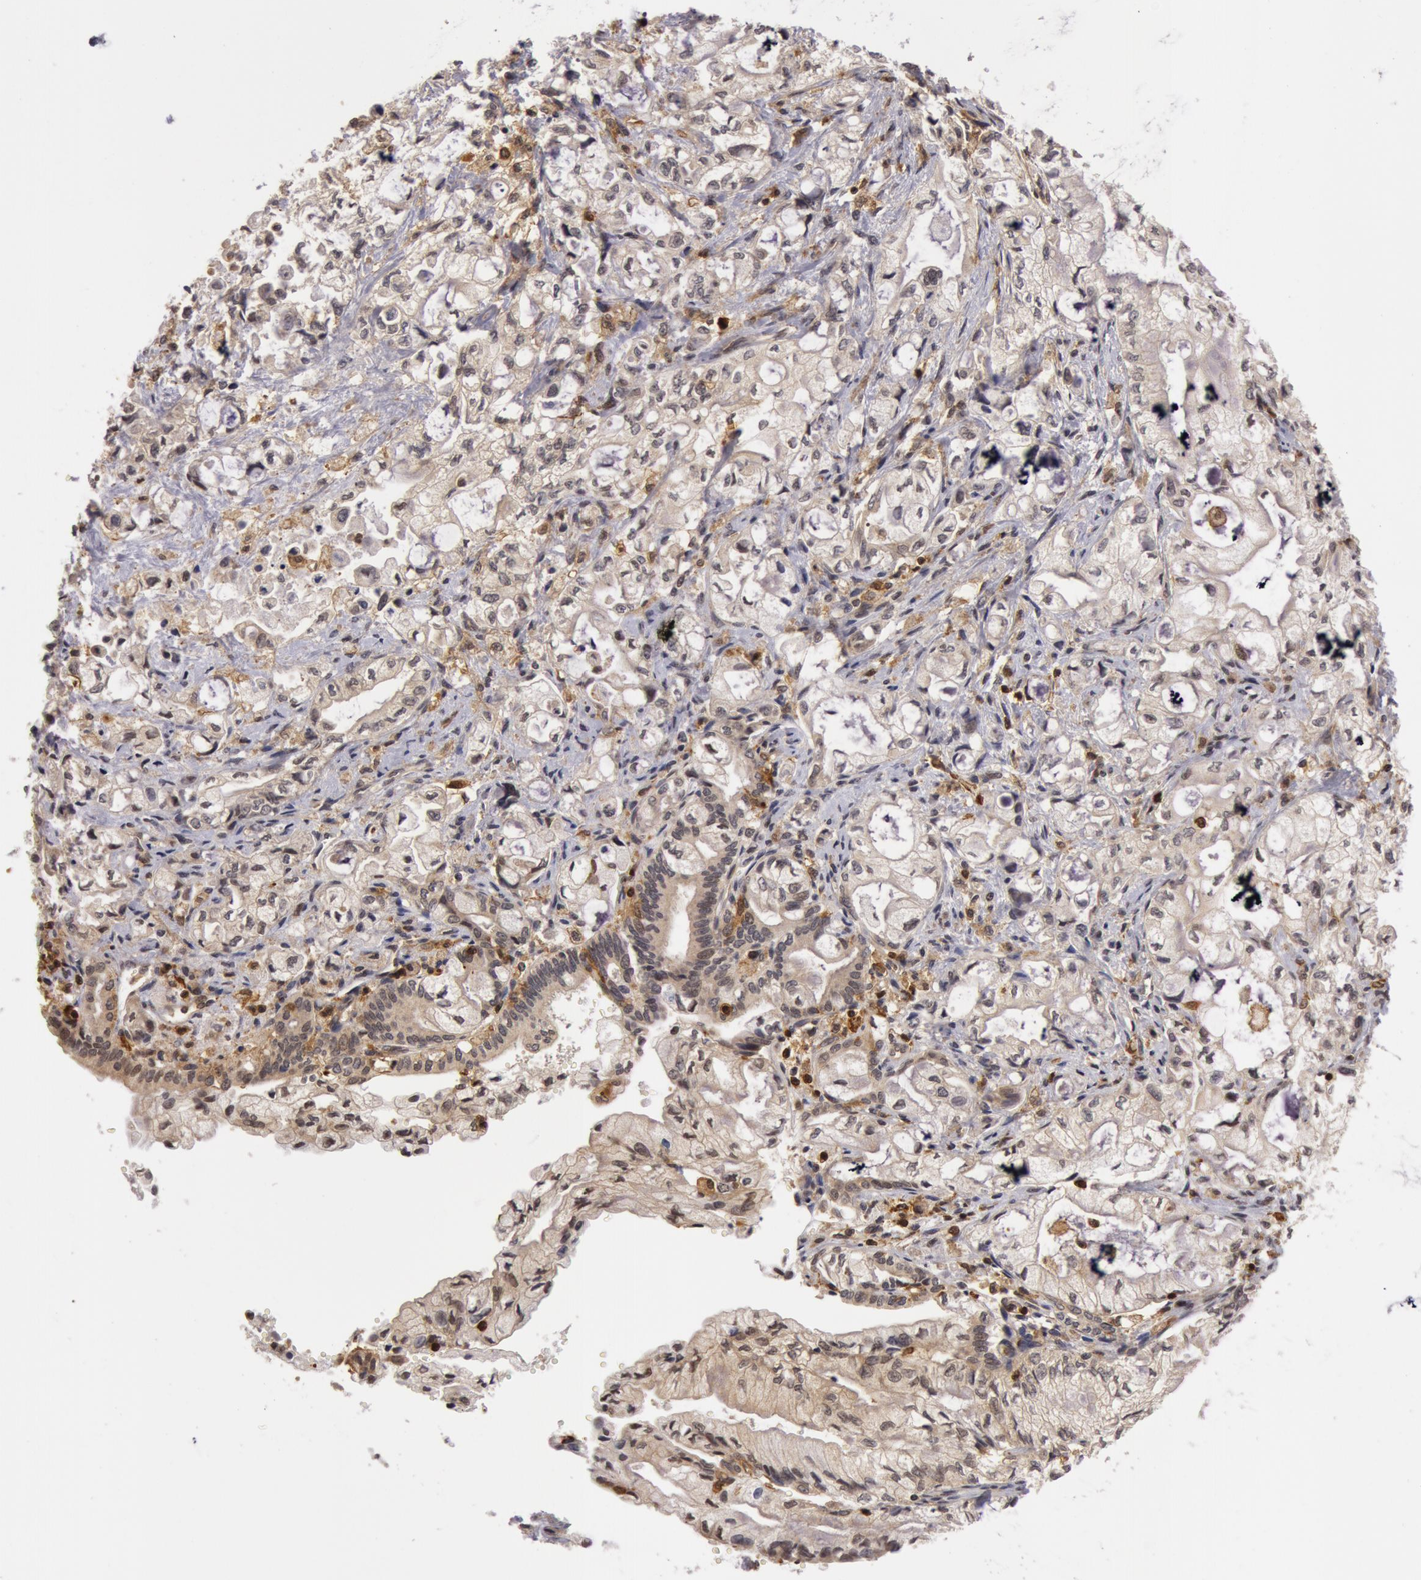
{"staining": {"intensity": "weak", "quantity": "<25%", "location": "nuclear"}, "tissue": "pancreatic cancer", "cell_type": "Tumor cells", "image_type": "cancer", "snomed": [{"axis": "morphology", "description": "Adenocarcinoma, NOS"}, {"axis": "topography", "description": "Pancreas"}], "caption": "Adenocarcinoma (pancreatic) stained for a protein using immunohistochemistry (IHC) displays no staining tumor cells.", "gene": "ZNF350", "patient": {"sex": "male", "age": 79}}